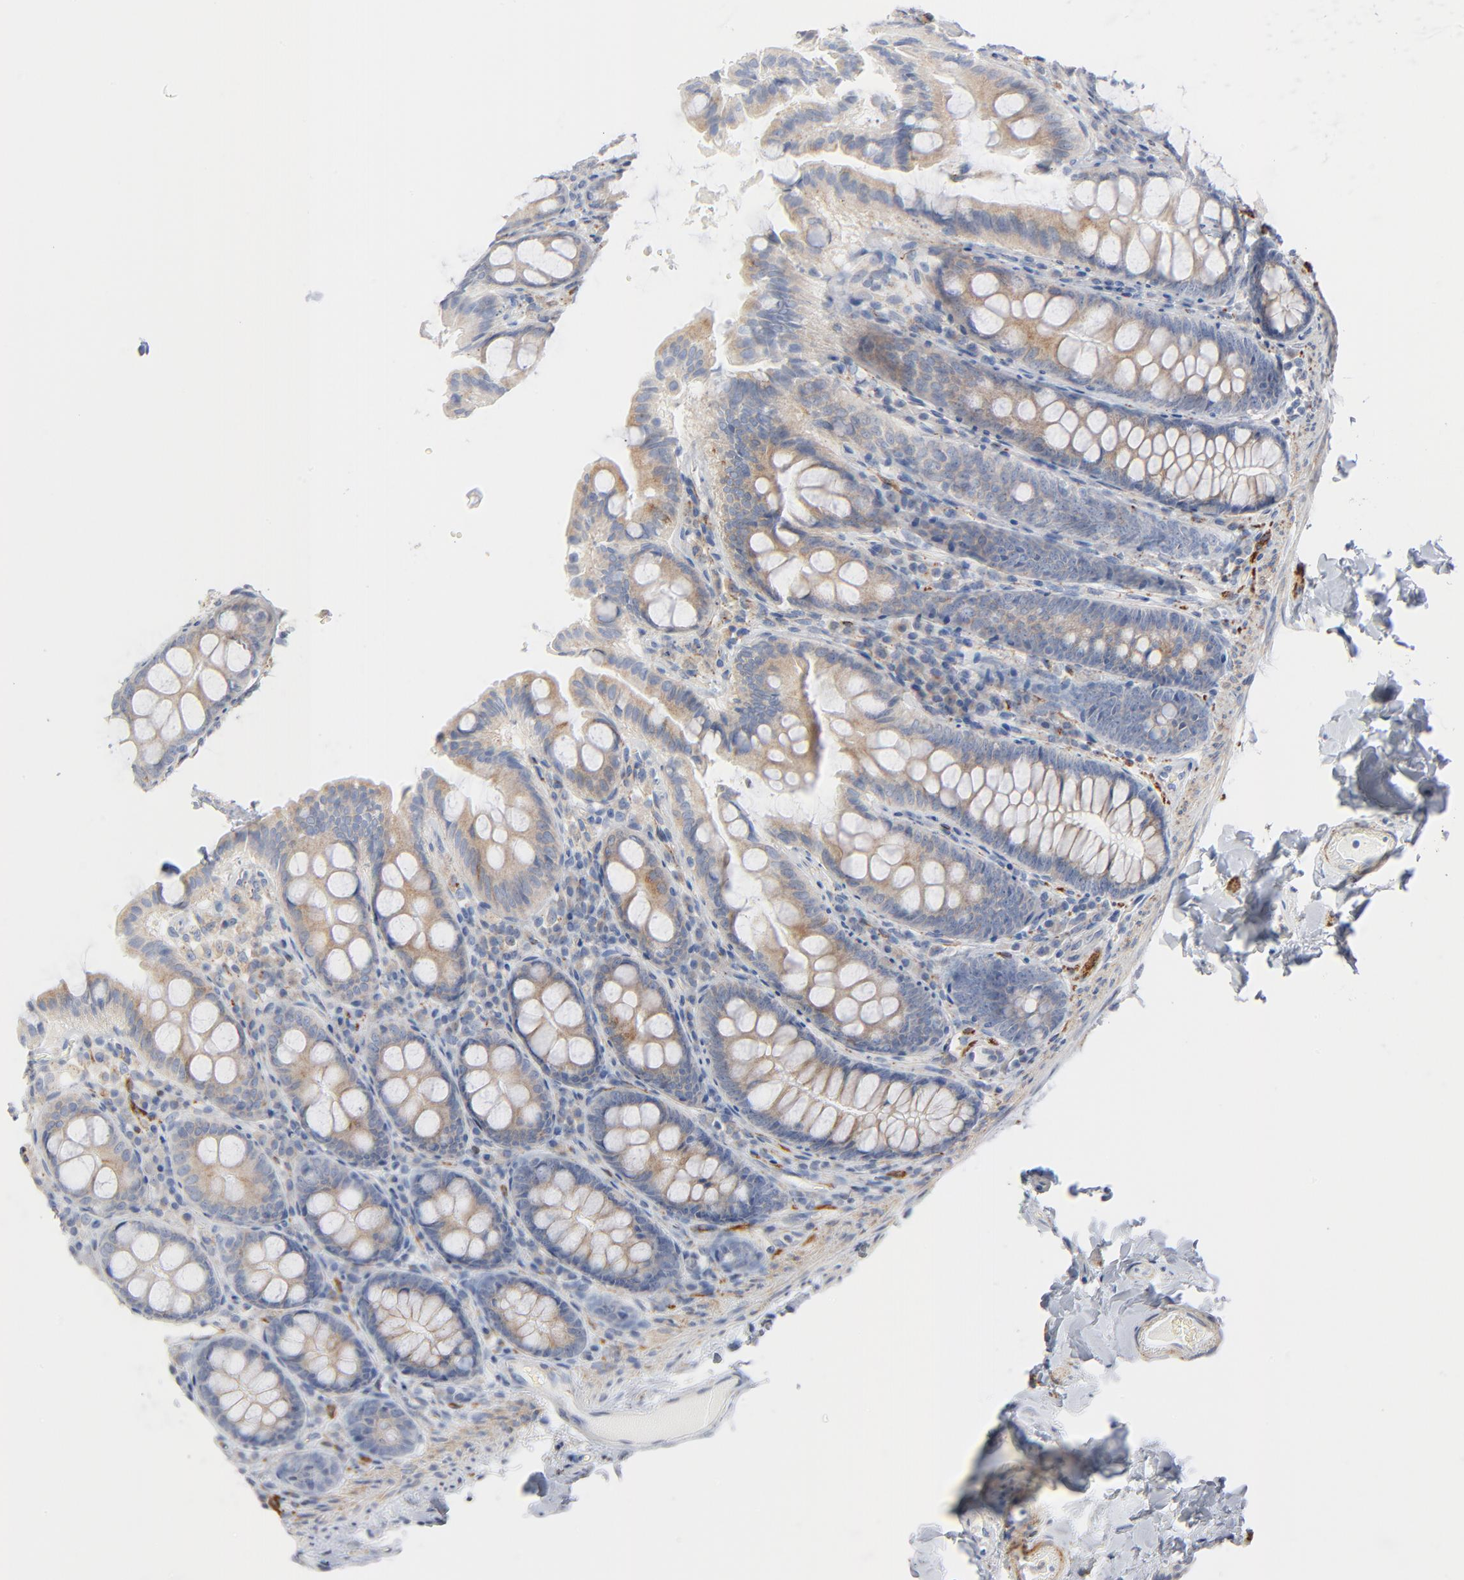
{"staining": {"intensity": "negative", "quantity": "none", "location": "none"}, "tissue": "colon", "cell_type": "Endothelial cells", "image_type": "normal", "snomed": [{"axis": "morphology", "description": "Normal tissue, NOS"}, {"axis": "topography", "description": "Colon"}], "caption": "DAB immunohistochemical staining of unremarkable human colon demonstrates no significant staining in endothelial cells.", "gene": "IFT43", "patient": {"sex": "female", "age": 61}}